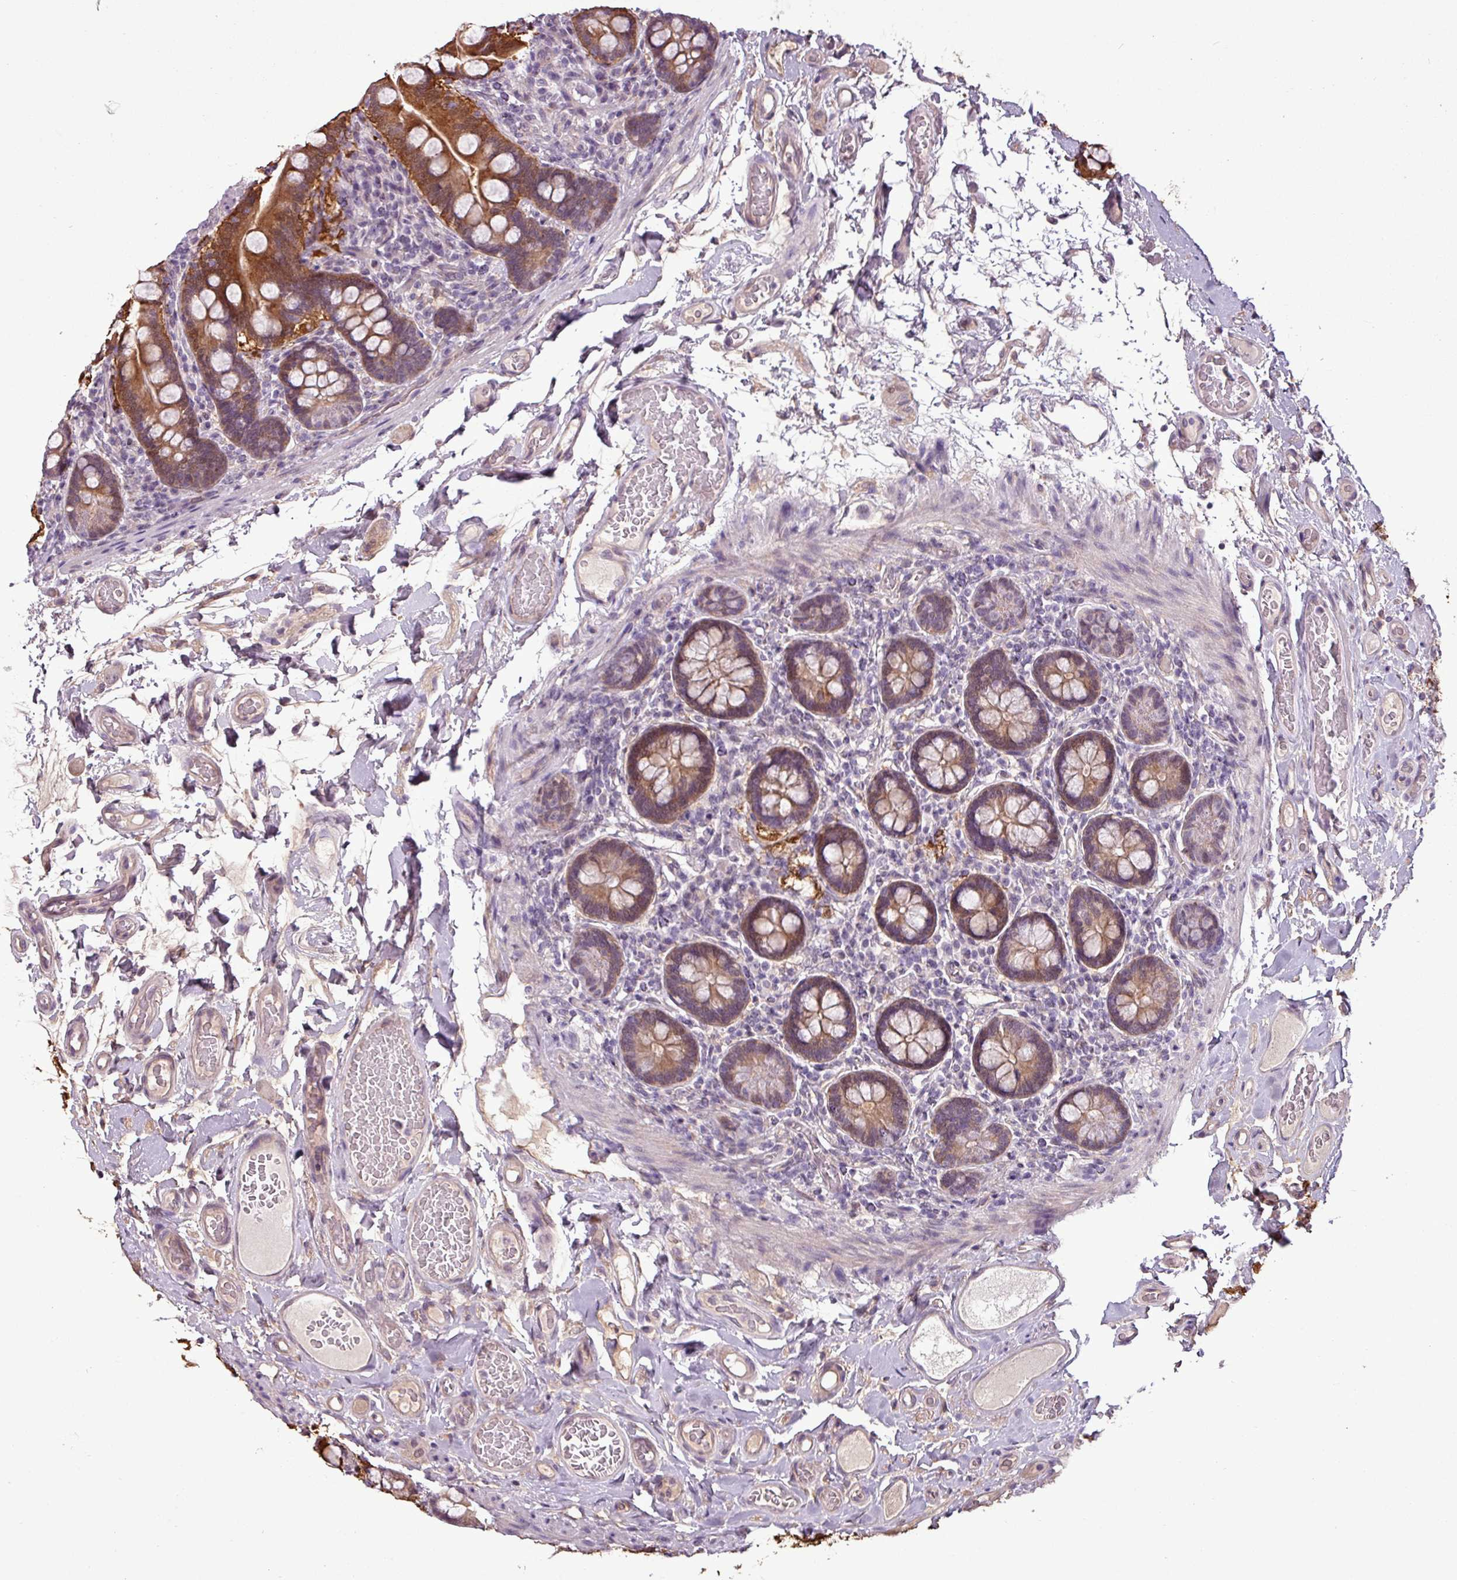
{"staining": {"intensity": "strong", "quantity": "25%-75%", "location": "cytoplasmic/membranous"}, "tissue": "small intestine", "cell_type": "Glandular cells", "image_type": "normal", "snomed": [{"axis": "morphology", "description": "Normal tissue, NOS"}, {"axis": "topography", "description": "Small intestine"}], "caption": "The histopathology image reveals staining of benign small intestine, revealing strong cytoplasmic/membranous protein staining (brown color) within glandular cells.", "gene": "GPT2", "patient": {"sex": "female", "age": 64}}